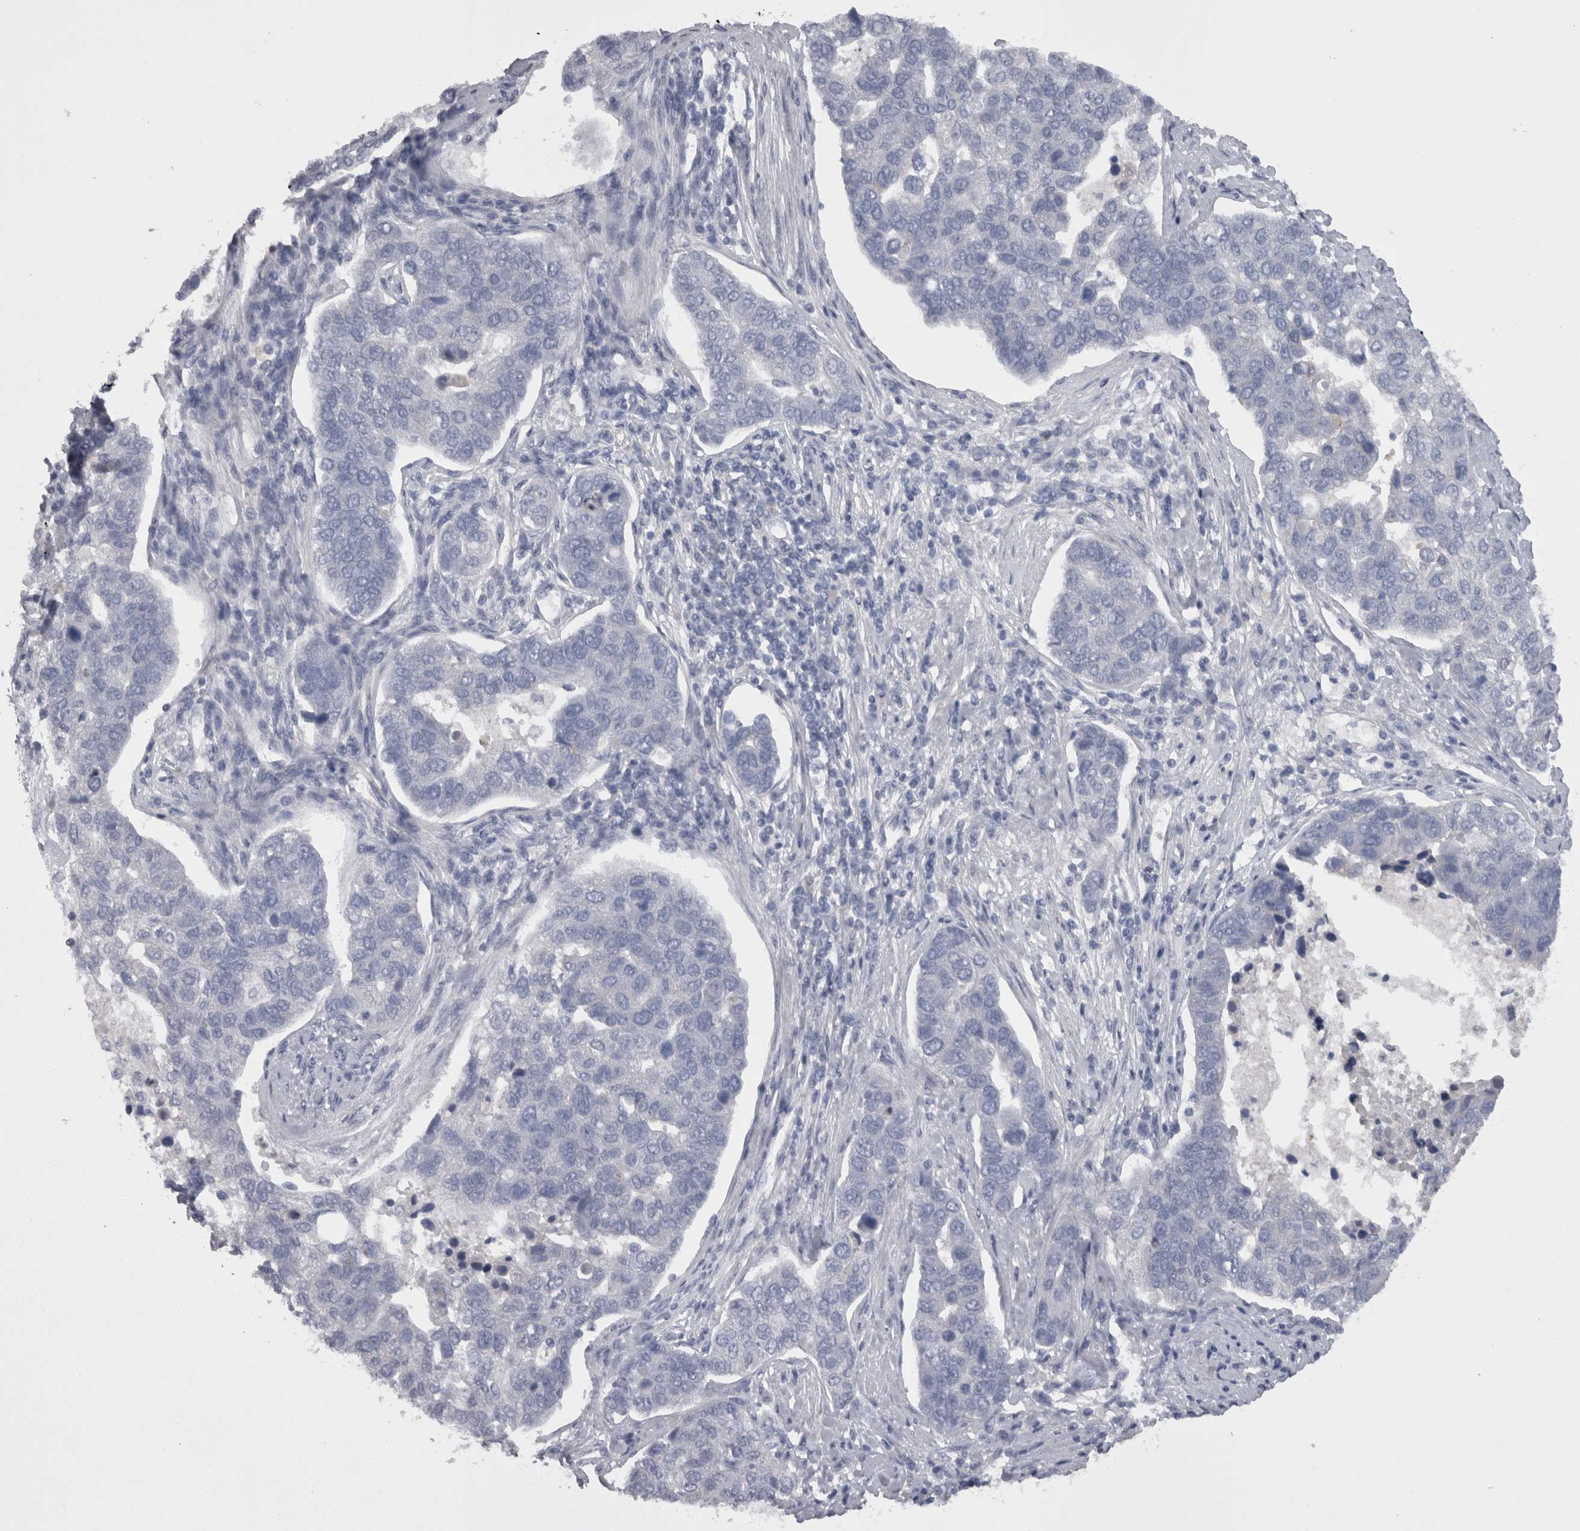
{"staining": {"intensity": "negative", "quantity": "none", "location": "none"}, "tissue": "pancreatic cancer", "cell_type": "Tumor cells", "image_type": "cancer", "snomed": [{"axis": "morphology", "description": "Adenocarcinoma, NOS"}, {"axis": "topography", "description": "Pancreas"}], "caption": "An IHC image of pancreatic adenocarcinoma is shown. There is no staining in tumor cells of pancreatic adenocarcinoma.", "gene": "CAMK2D", "patient": {"sex": "female", "age": 61}}